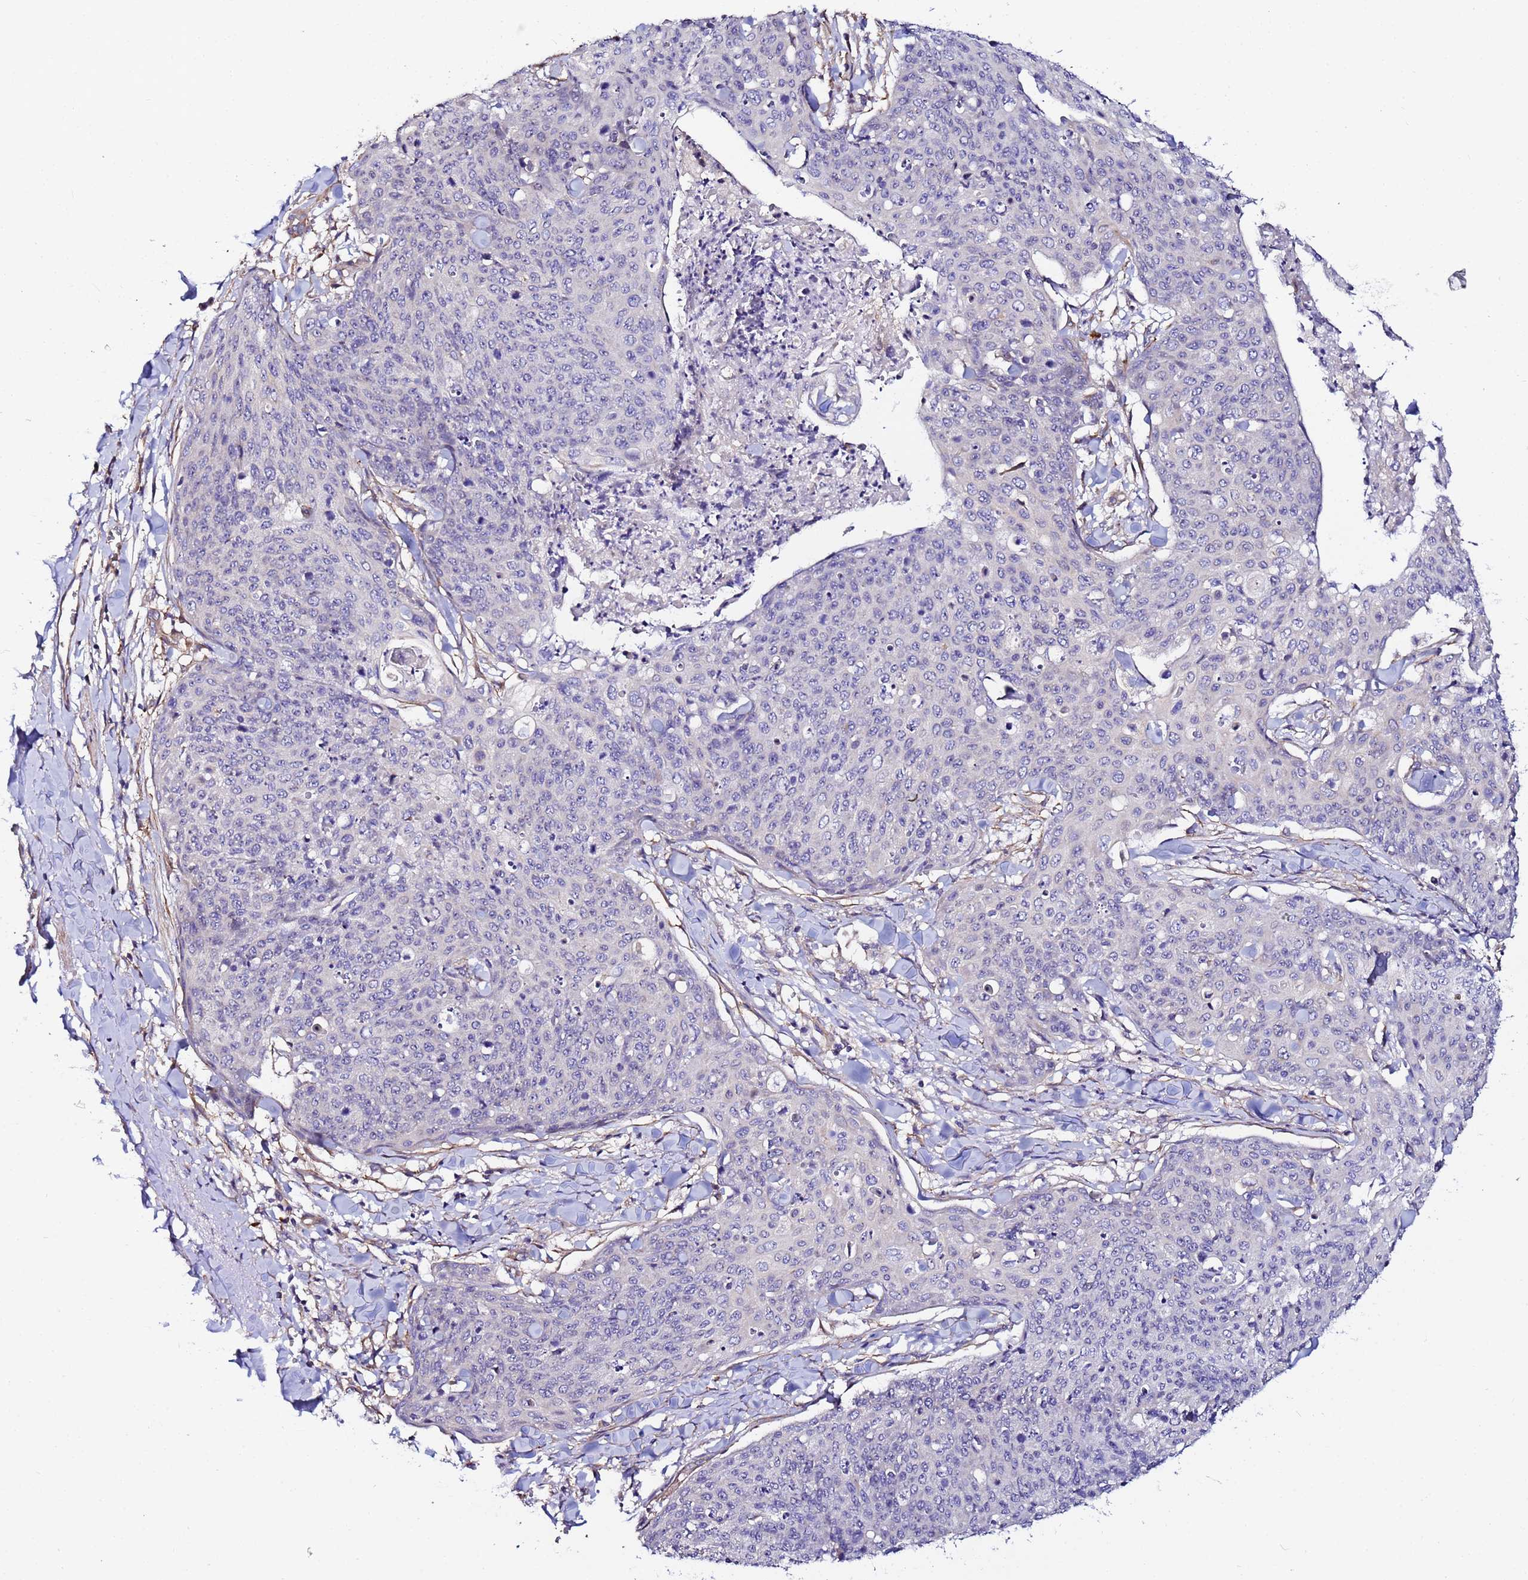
{"staining": {"intensity": "negative", "quantity": "none", "location": "none"}, "tissue": "skin cancer", "cell_type": "Tumor cells", "image_type": "cancer", "snomed": [{"axis": "morphology", "description": "Squamous cell carcinoma, NOS"}, {"axis": "topography", "description": "Skin"}, {"axis": "topography", "description": "Vulva"}], "caption": "DAB immunohistochemical staining of human squamous cell carcinoma (skin) reveals no significant staining in tumor cells.", "gene": "JRKL", "patient": {"sex": "female", "age": 85}}